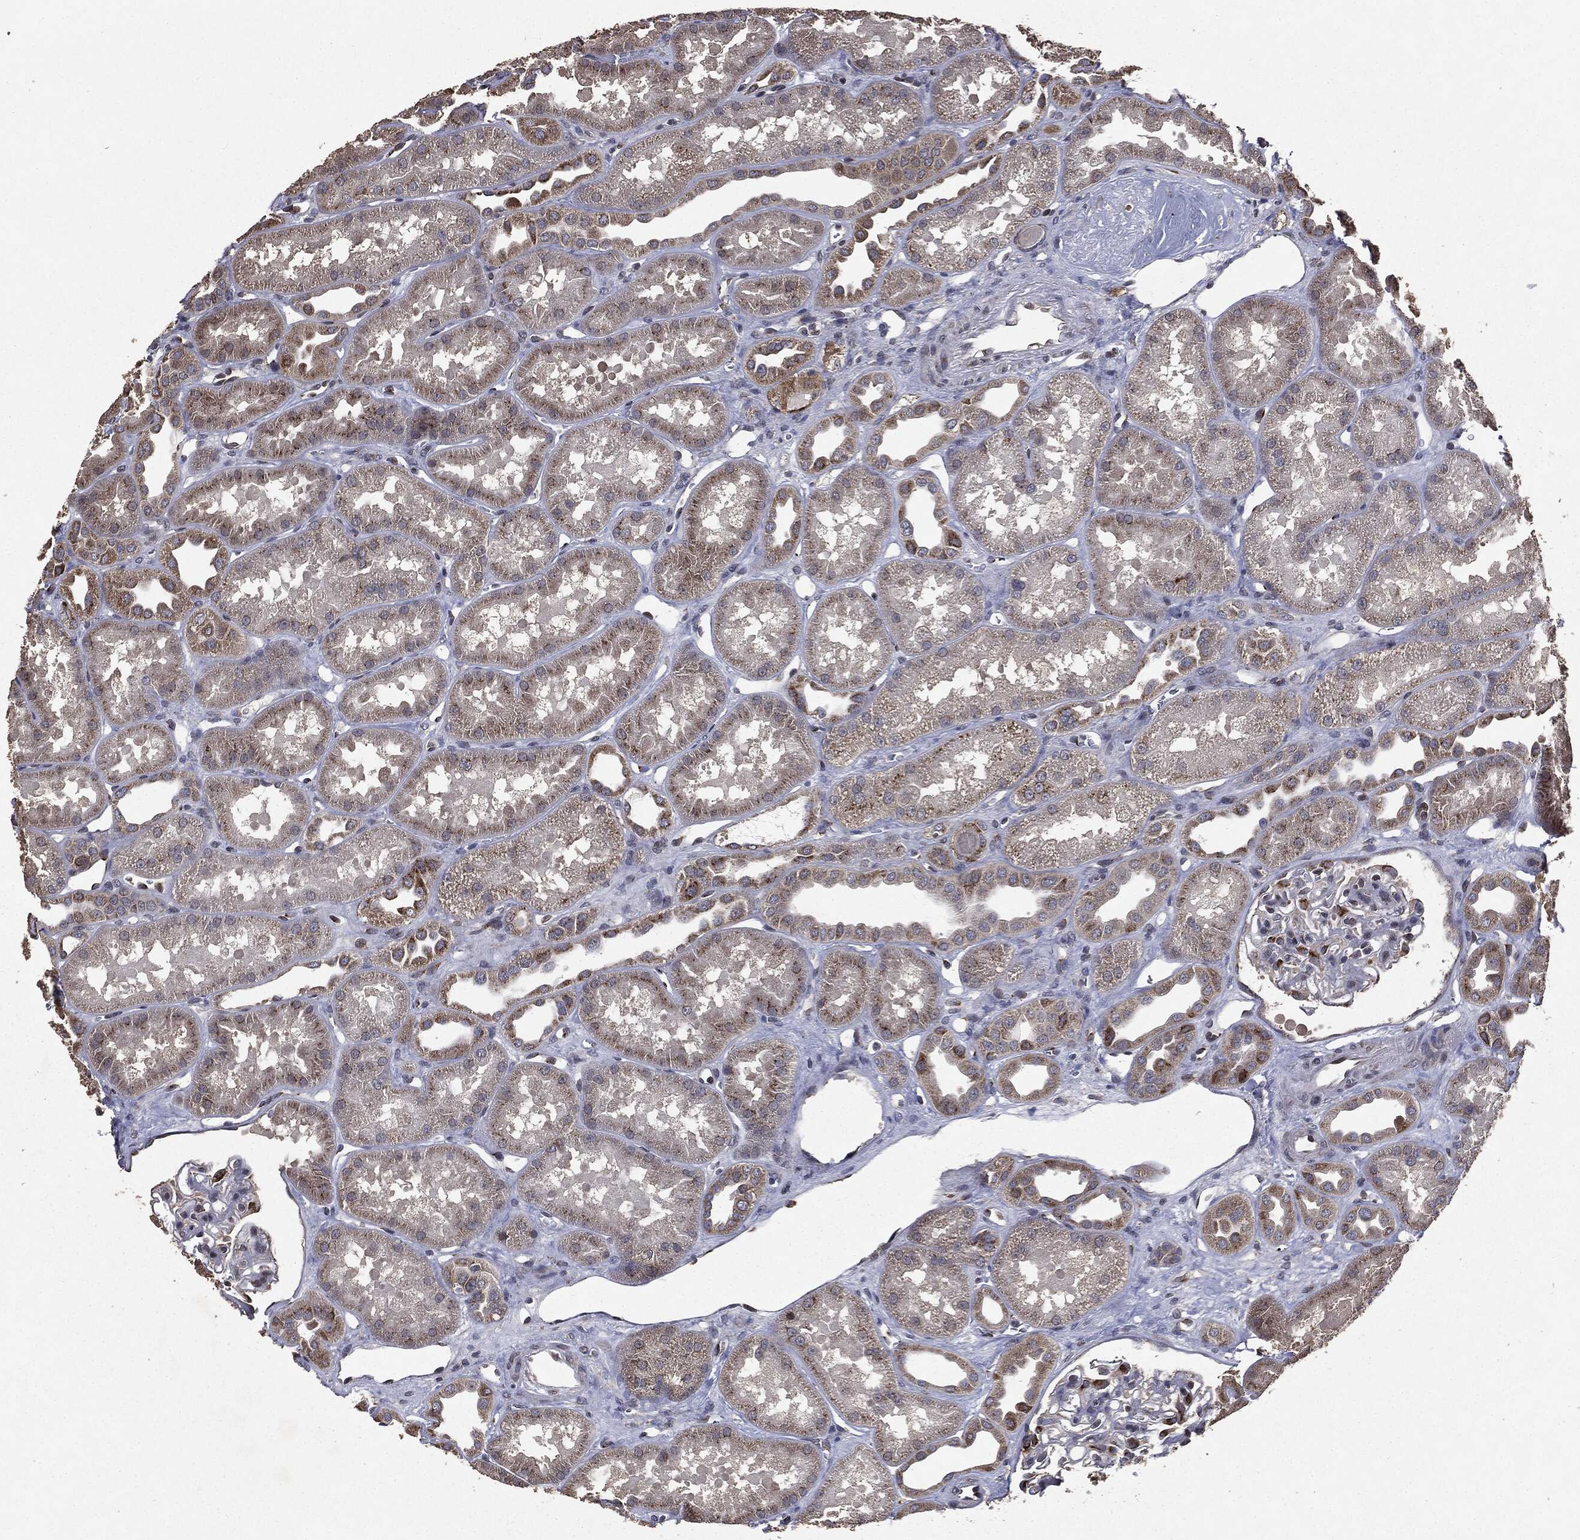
{"staining": {"intensity": "strong", "quantity": "<25%", "location": "cytoplasmic/membranous"}, "tissue": "kidney", "cell_type": "Cells in glomeruli", "image_type": "normal", "snomed": [{"axis": "morphology", "description": "Normal tissue, NOS"}, {"axis": "topography", "description": "Kidney"}], "caption": "Protein positivity by immunohistochemistry displays strong cytoplasmic/membranous positivity in about <25% of cells in glomeruli in normal kidney. The staining was performed using DAB, with brown indicating positive protein expression. Nuclei are stained blue with hematoxylin.", "gene": "PLPPR2", "patient": {"sex": "male", "age": 61}}